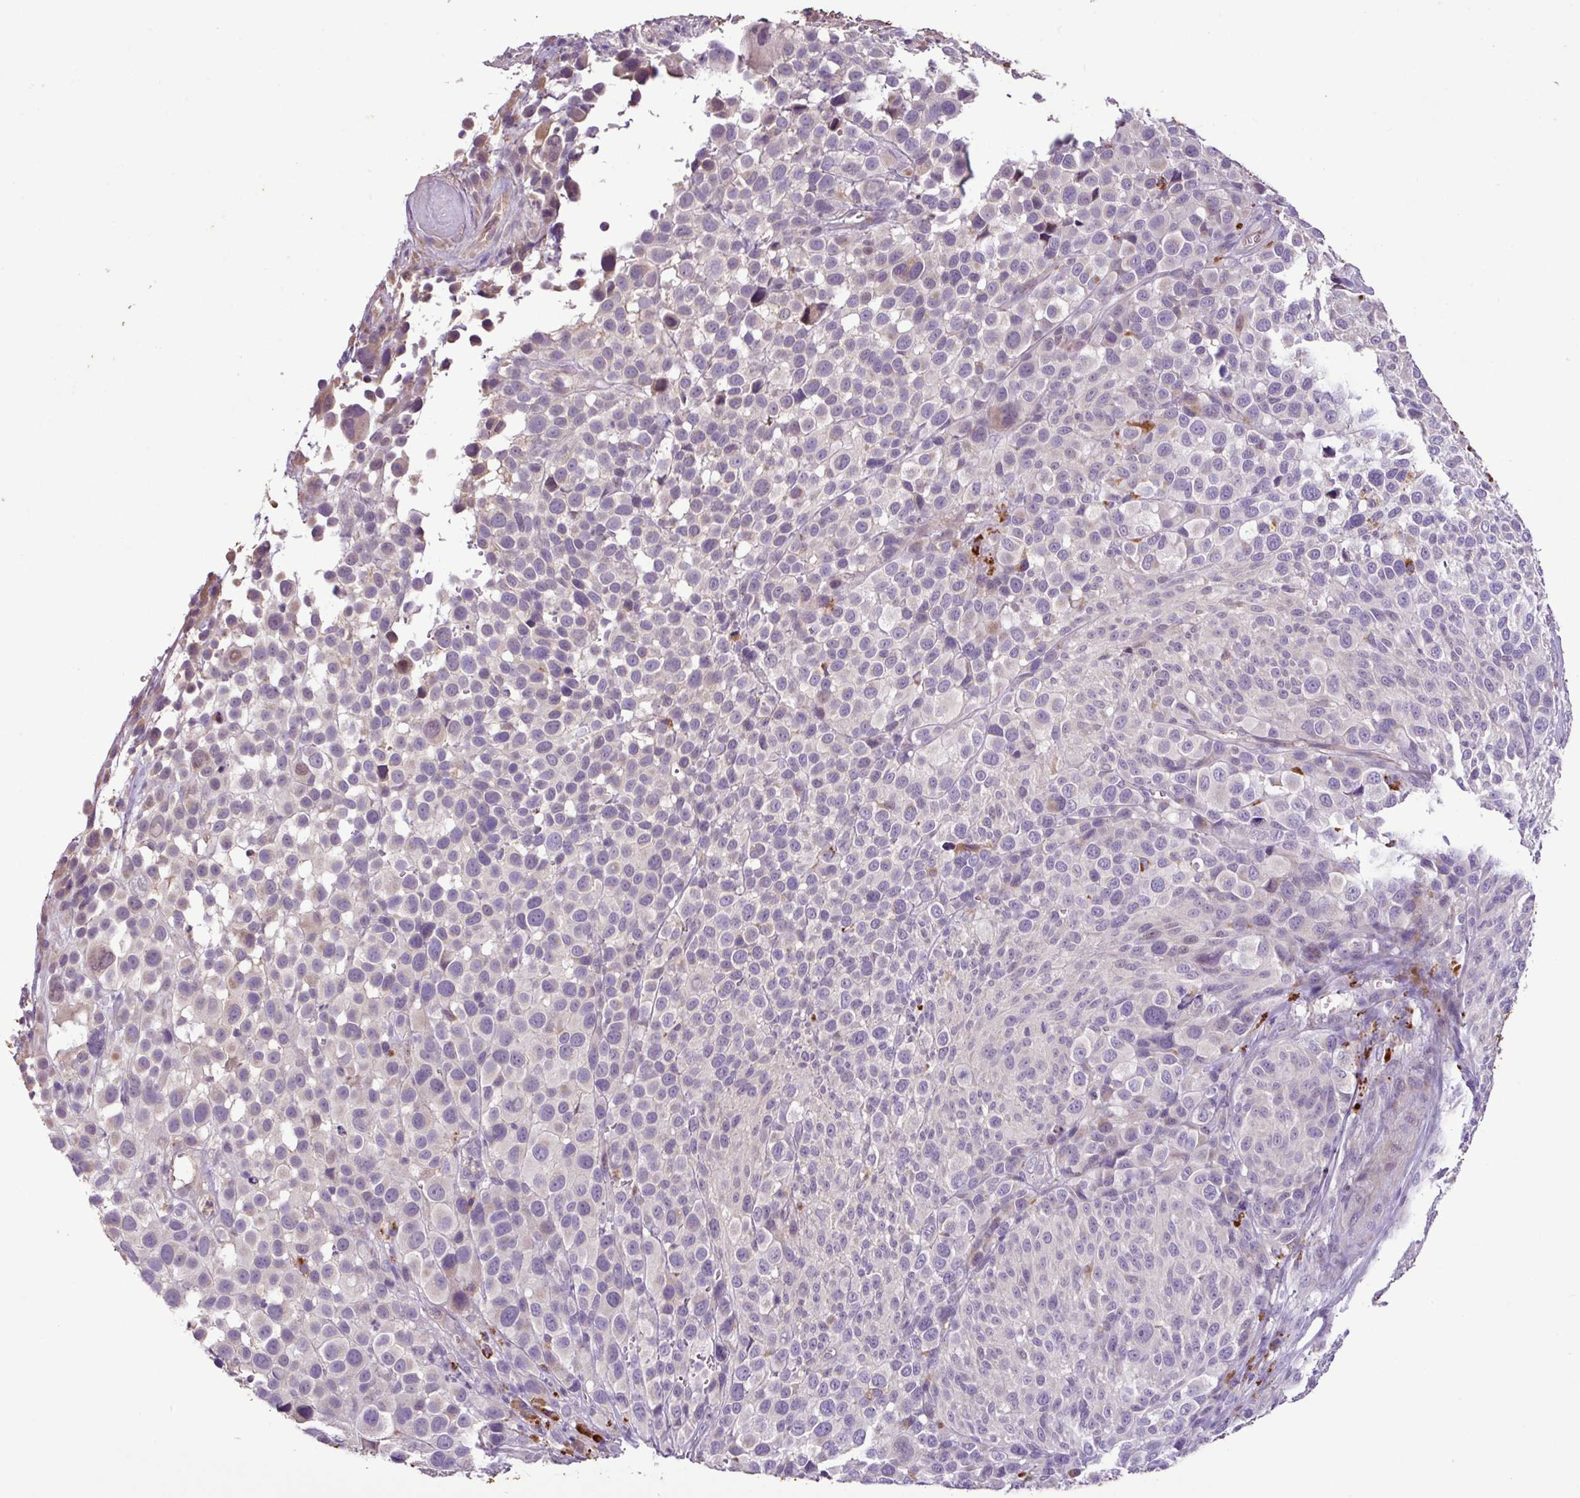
{"staining": {"intensity": "moderate", "quantity": "<25%", "location": "cytoplasmic/membranous"}, "tissue": "melanoma", "cell_type": "Tumor cells", "image_type": "cancer", "snomed": [{"axis": "morphology", "description": "Malignant melanoma, NOS"}, {"axis": "topography", "description": "Skin of trunk"}], "caption": "Tumor cells demonstrate low levels of moderate cytoplasmic/membranous expression in approximately <25% of cells in malignant melanoma.", "gene": "ZNF266", "patient": {"sex": "male", "age": 71}}